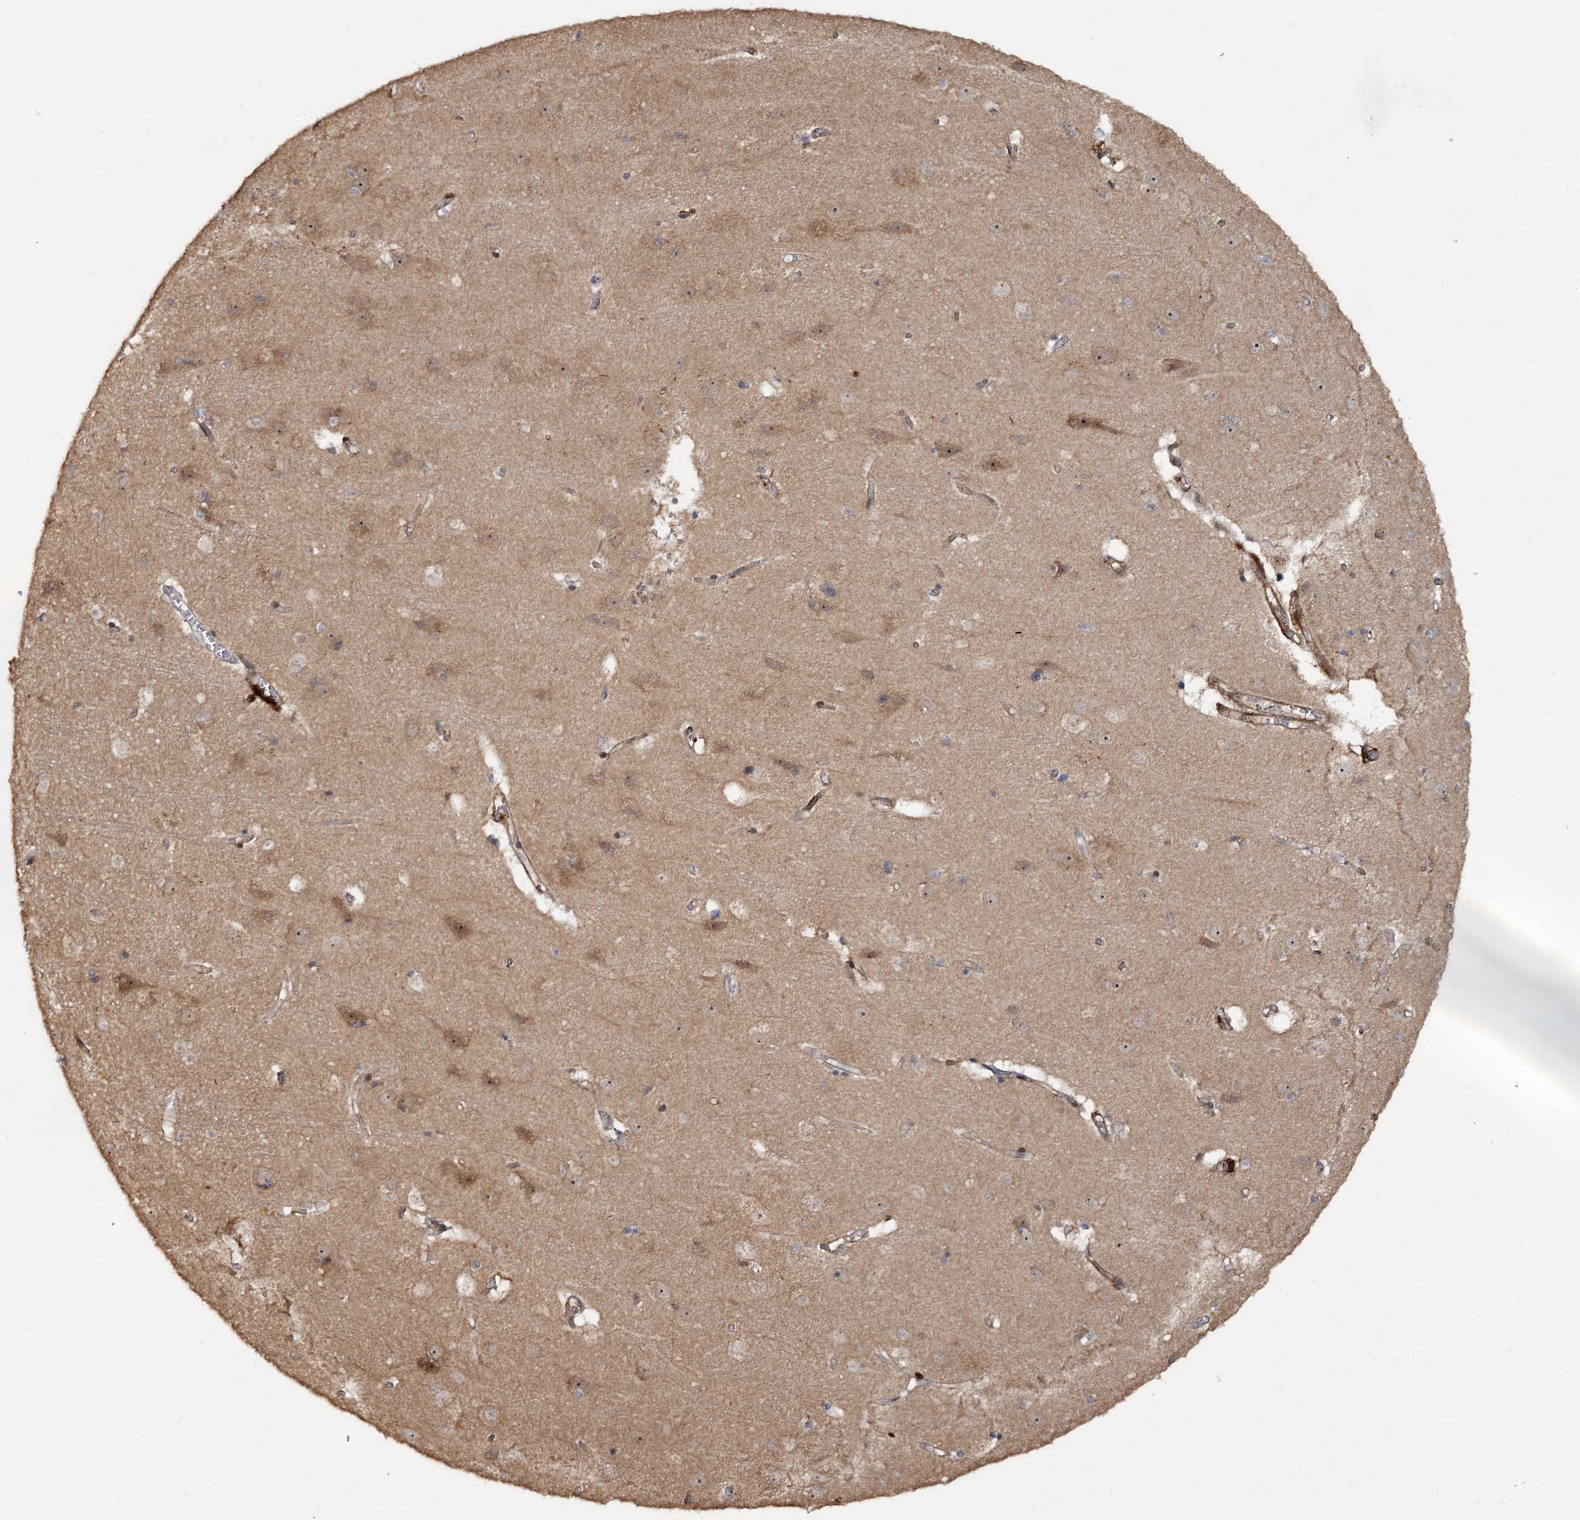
{"staining": {"intensity": "moderate", "quantity": "25%-75%", "location": "cytoplasmic/membranous,nuclear"}, "tissue": "cerebral cortex", "cell_type": "Endothelial cells", "image_type": "normal", "snomed": [{"axis": "morphology", "description": "Normal tissue, NOS"}, {"axis": "topography", "description": "Cerebral cortex"}], "caption": "Brown immunohistochemical staining in normal human cerebral cortex shows moderate cytoplasmic/membranous,nuclear staining in about 25%-75% of endothelial cells. (Stains: DAB (3,3'-diaminobenzidine) in brown, nuclei in blue, Microscopy: brightfield microscopy at high magnification).", "gene": "PIK3C2A", "patient": {"sex": "male", "age": 54}}